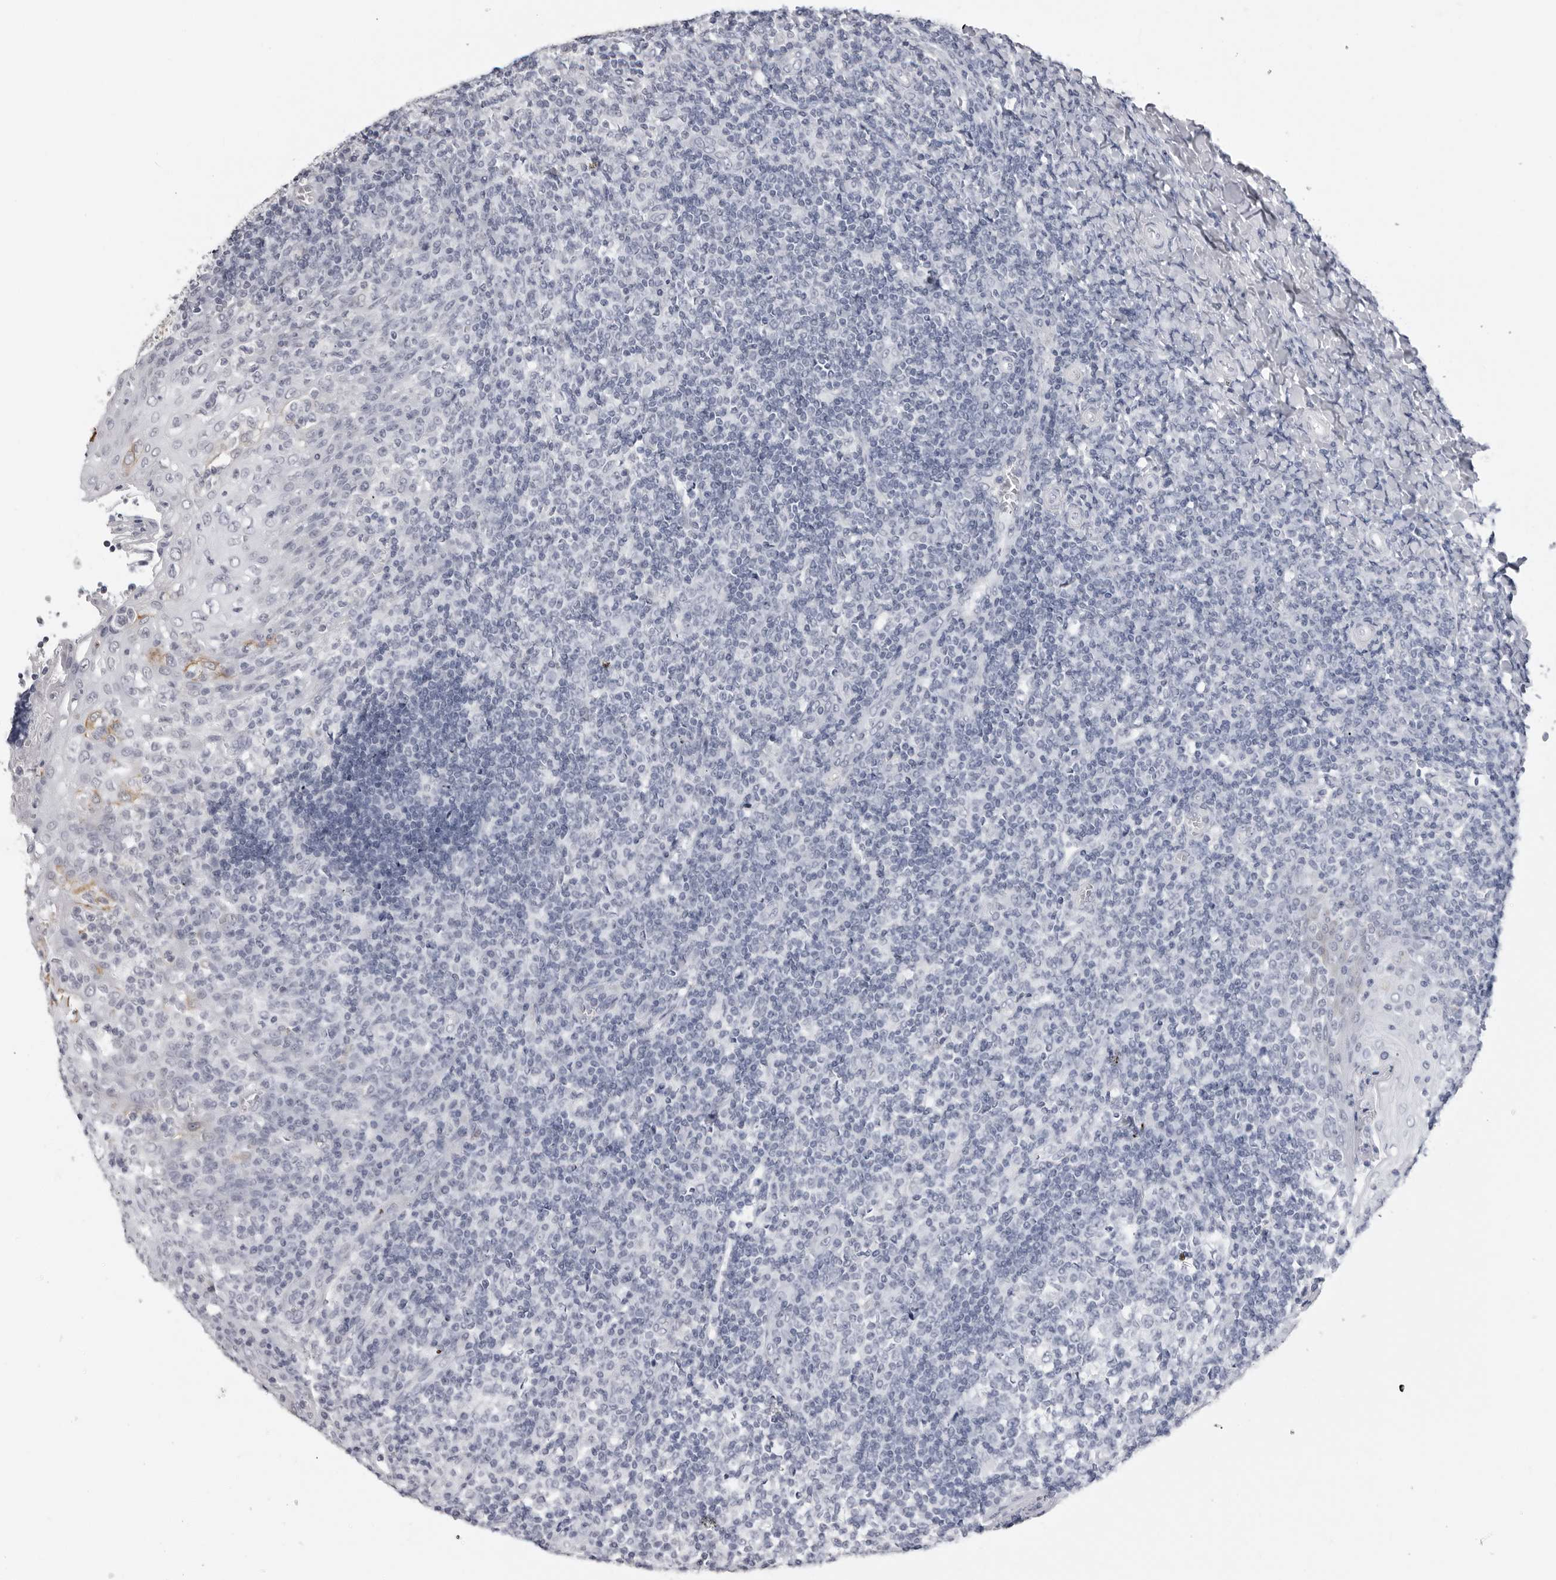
{"staining": {"intensity": "negative", "quantity": "none", "location": "none"}, "tissue": "tonsil", "cell_type": "Germinal center cells", "image_type": "normal", "snomed": [{"axis": "morphology", "description": "Normal tissue, NOS"}, {"axis": "topography", "description": "Tonsil"}], "caption": "Histopathology image shows no protein expression in germinal center cells of unremarkable tonsil. The staining was performed using DAB (3,3'-diaminobenzidine) to visualize the protein expression in brown, while the nuclei were stained in blue with hematoxylin (Magnification: 20x).", "gene": "SERPINF2", "patient": {"sex": "female", "age": 19}}